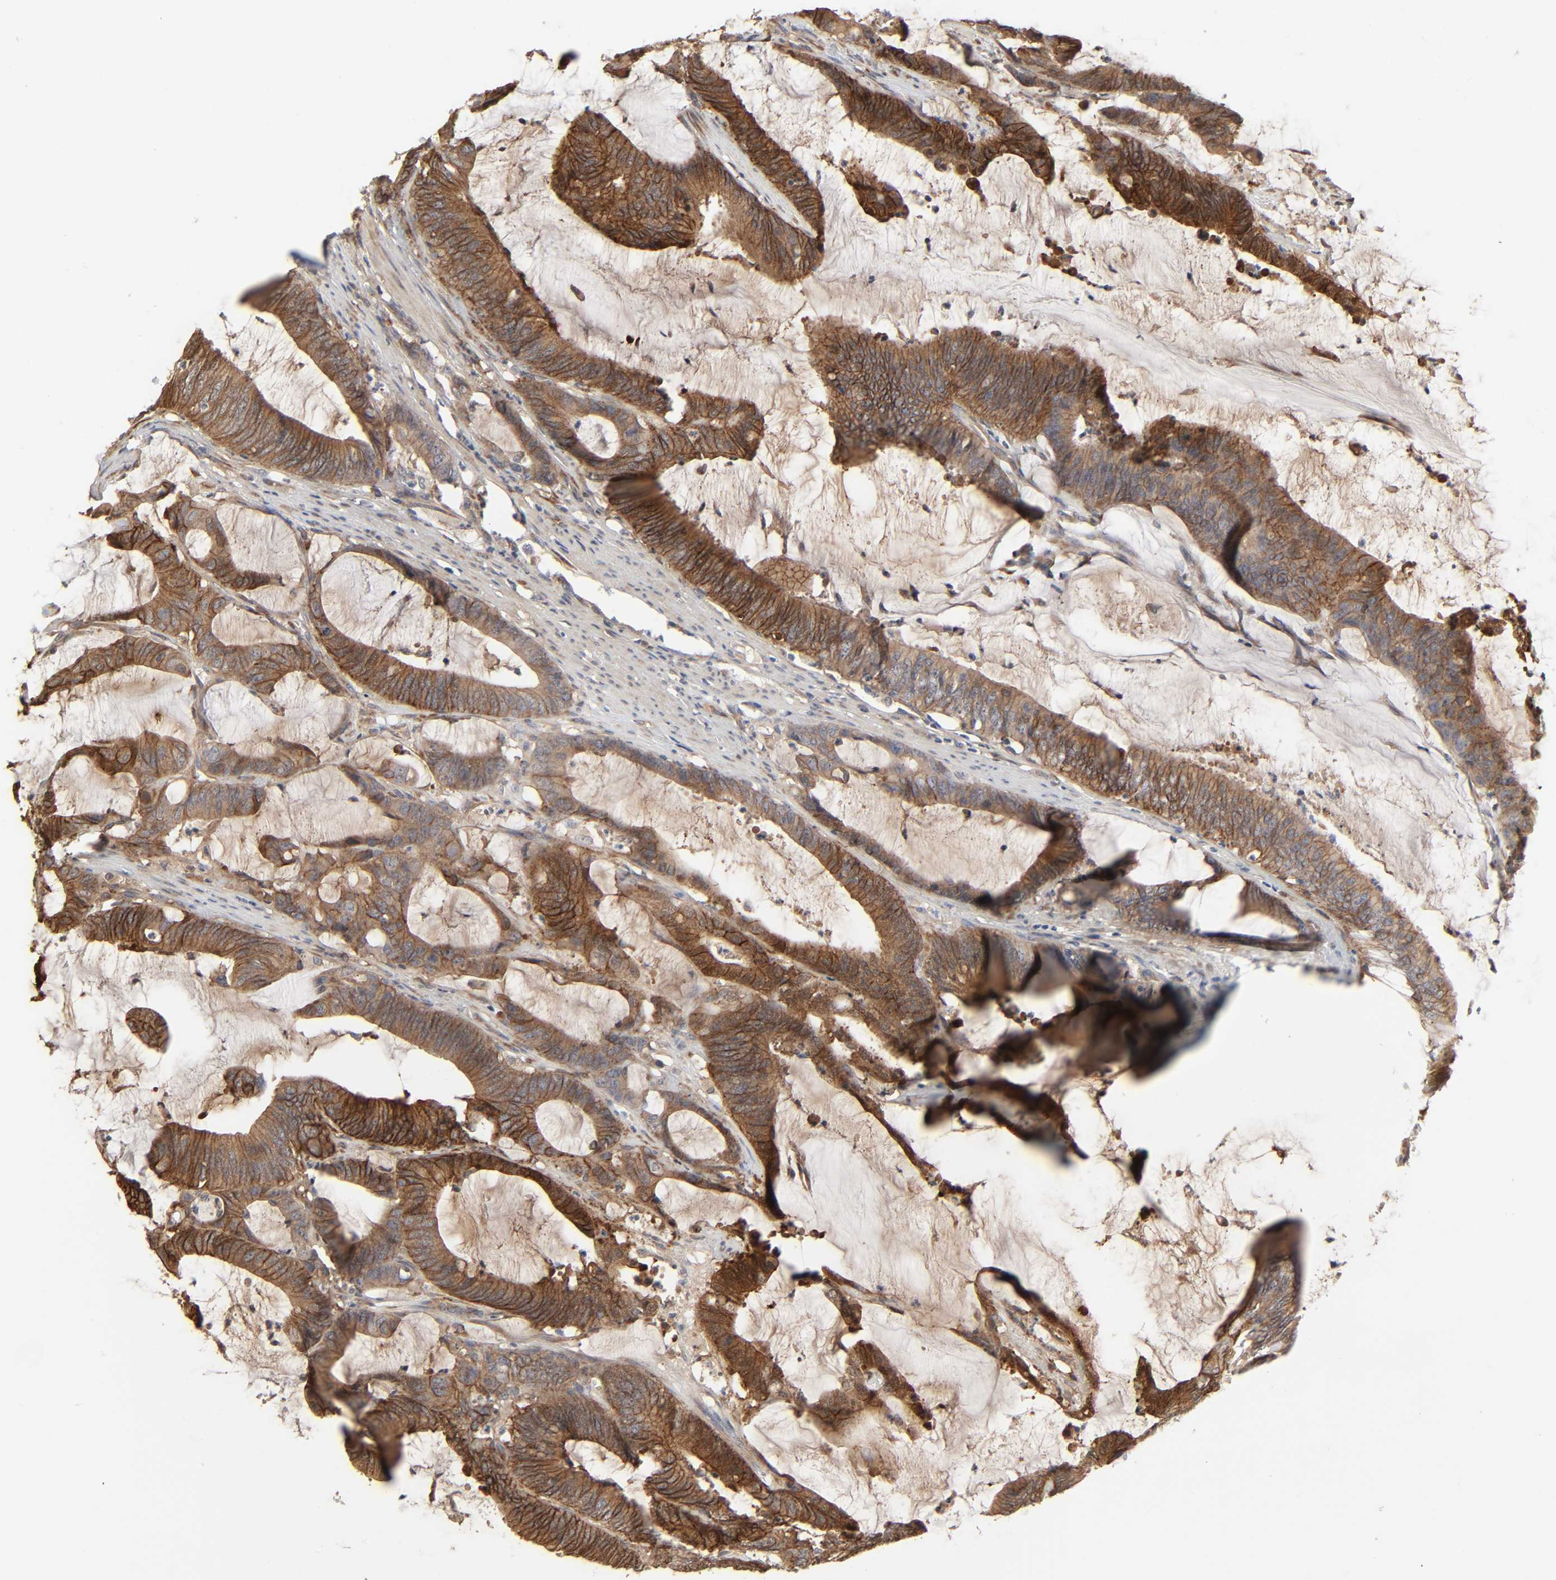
{"staining": {"intensity": "moderate", "quantity": ">75%", "location": "cytoplasmic/membranous"}, "tissue": "colorectal cancer", "cell_type": "Tumor cells", "image_type": "cancer", "snomed": [{"axis": "morphology", "description": "Adenocarcinoma, NOS"}, {"axis": "topography", "description": "Rectum"}], "caption": "A micrograph showing moderate cytoplasmic/membranous positivity in approximately >75% of tumor cells in colorectal cancer, as visualized by brown immunohistochemical staining.", "gene": "NDRG2", "patient": {"sex": "female", "age": 66}}